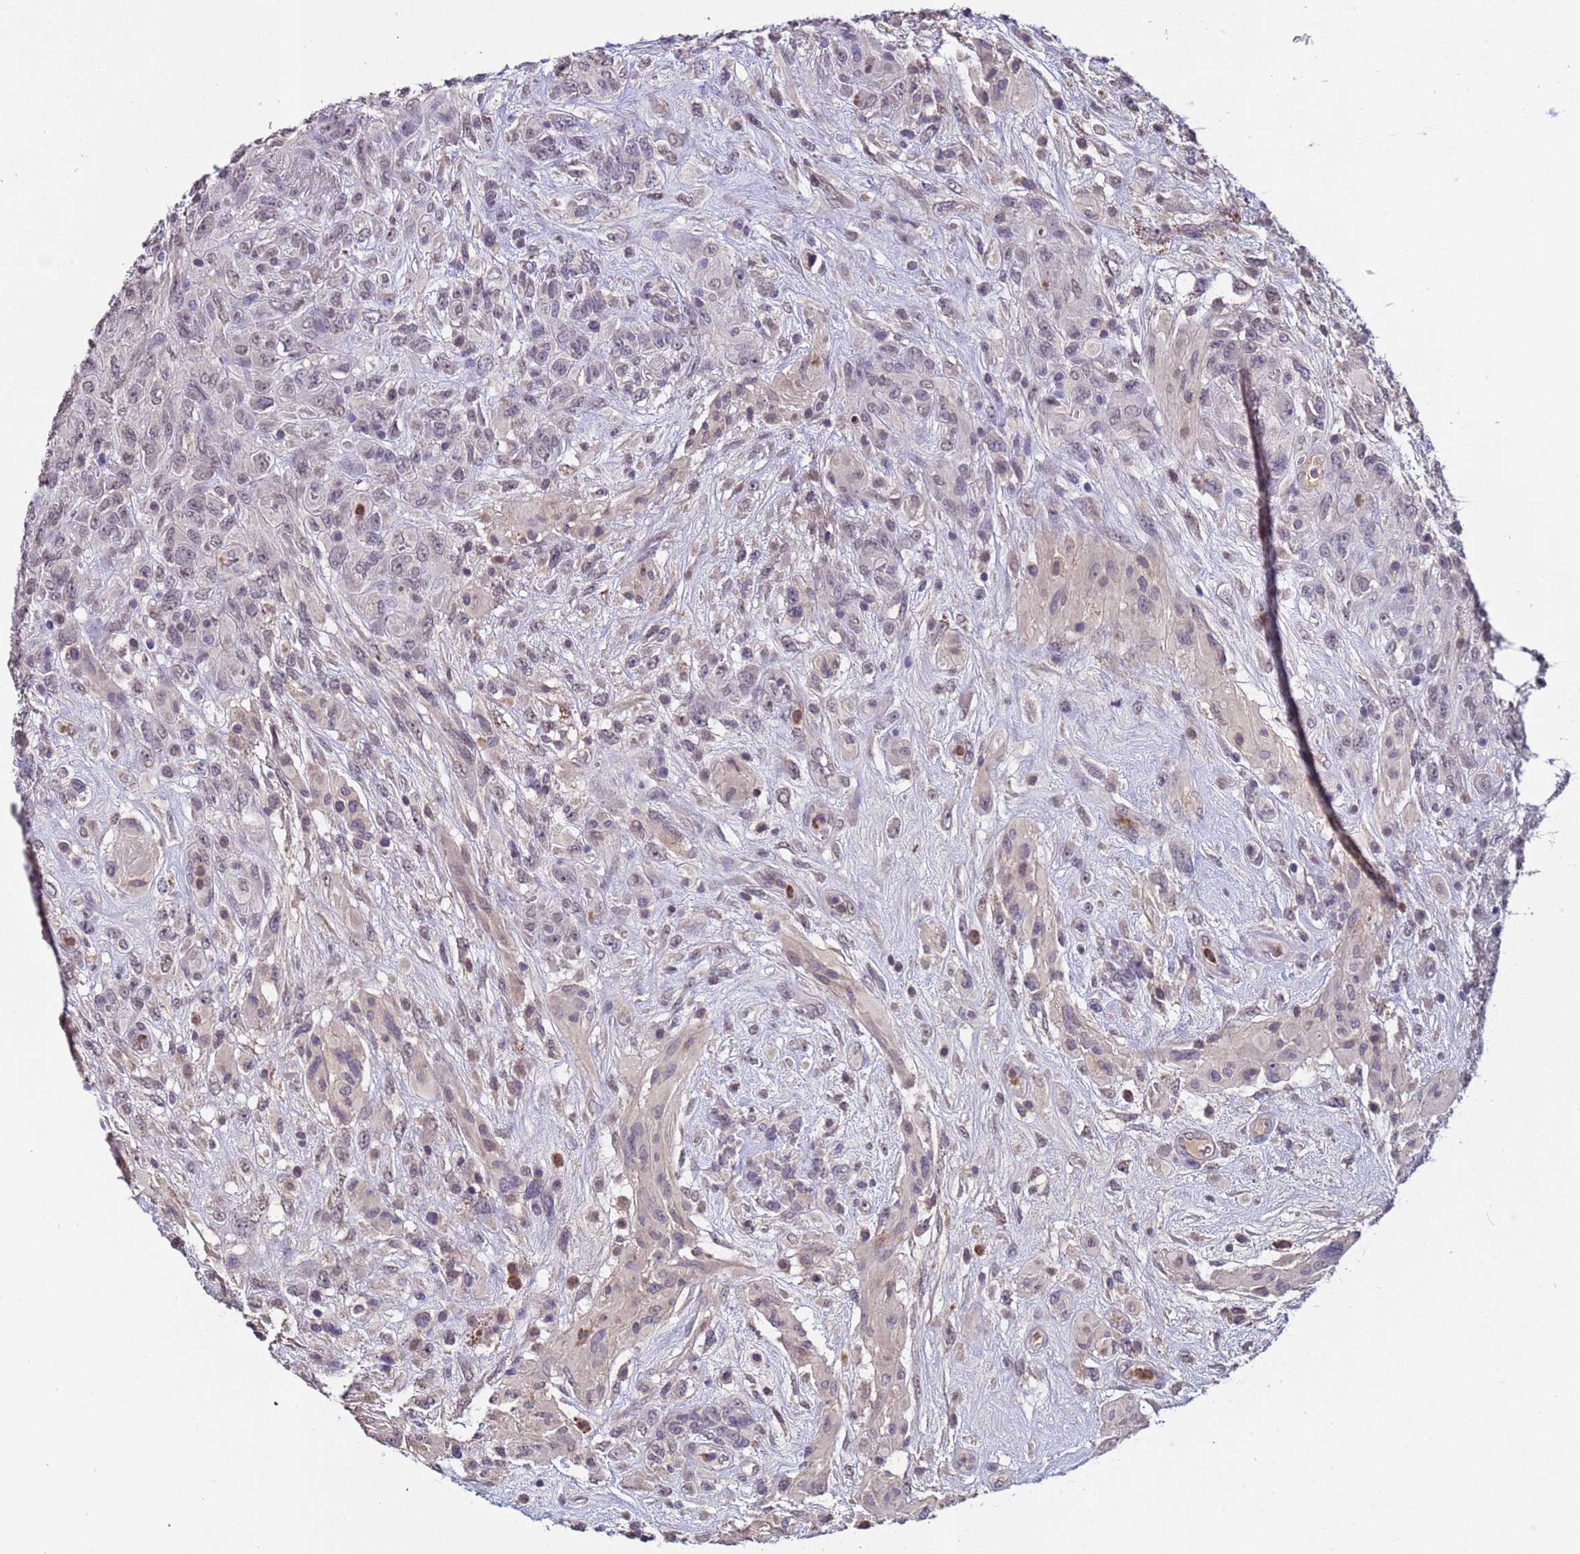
{"staining": {"intensity": "weak", "quantity": "25%-75%", "location": "nuclear"}, "tissue": "glioma", "cell_type": "Tumor cells", "image_type": "cancer", "snomed": [{"axis": "morphology", "description": "Glioma, malignant, High grade"}, {"axis": "topography", "description": "Brain"}], "caption": "A brown stain highlights weak nuclear staining of a protein in human malignant glioma (high-grade) tumor cells. The staining is performed using DAB brown chromogen to label protein expression. The nuclei are counter-stained blue using hematoxylin.", "gene": "ZNF248", "patient": {"sex": "male", "age": 61}}